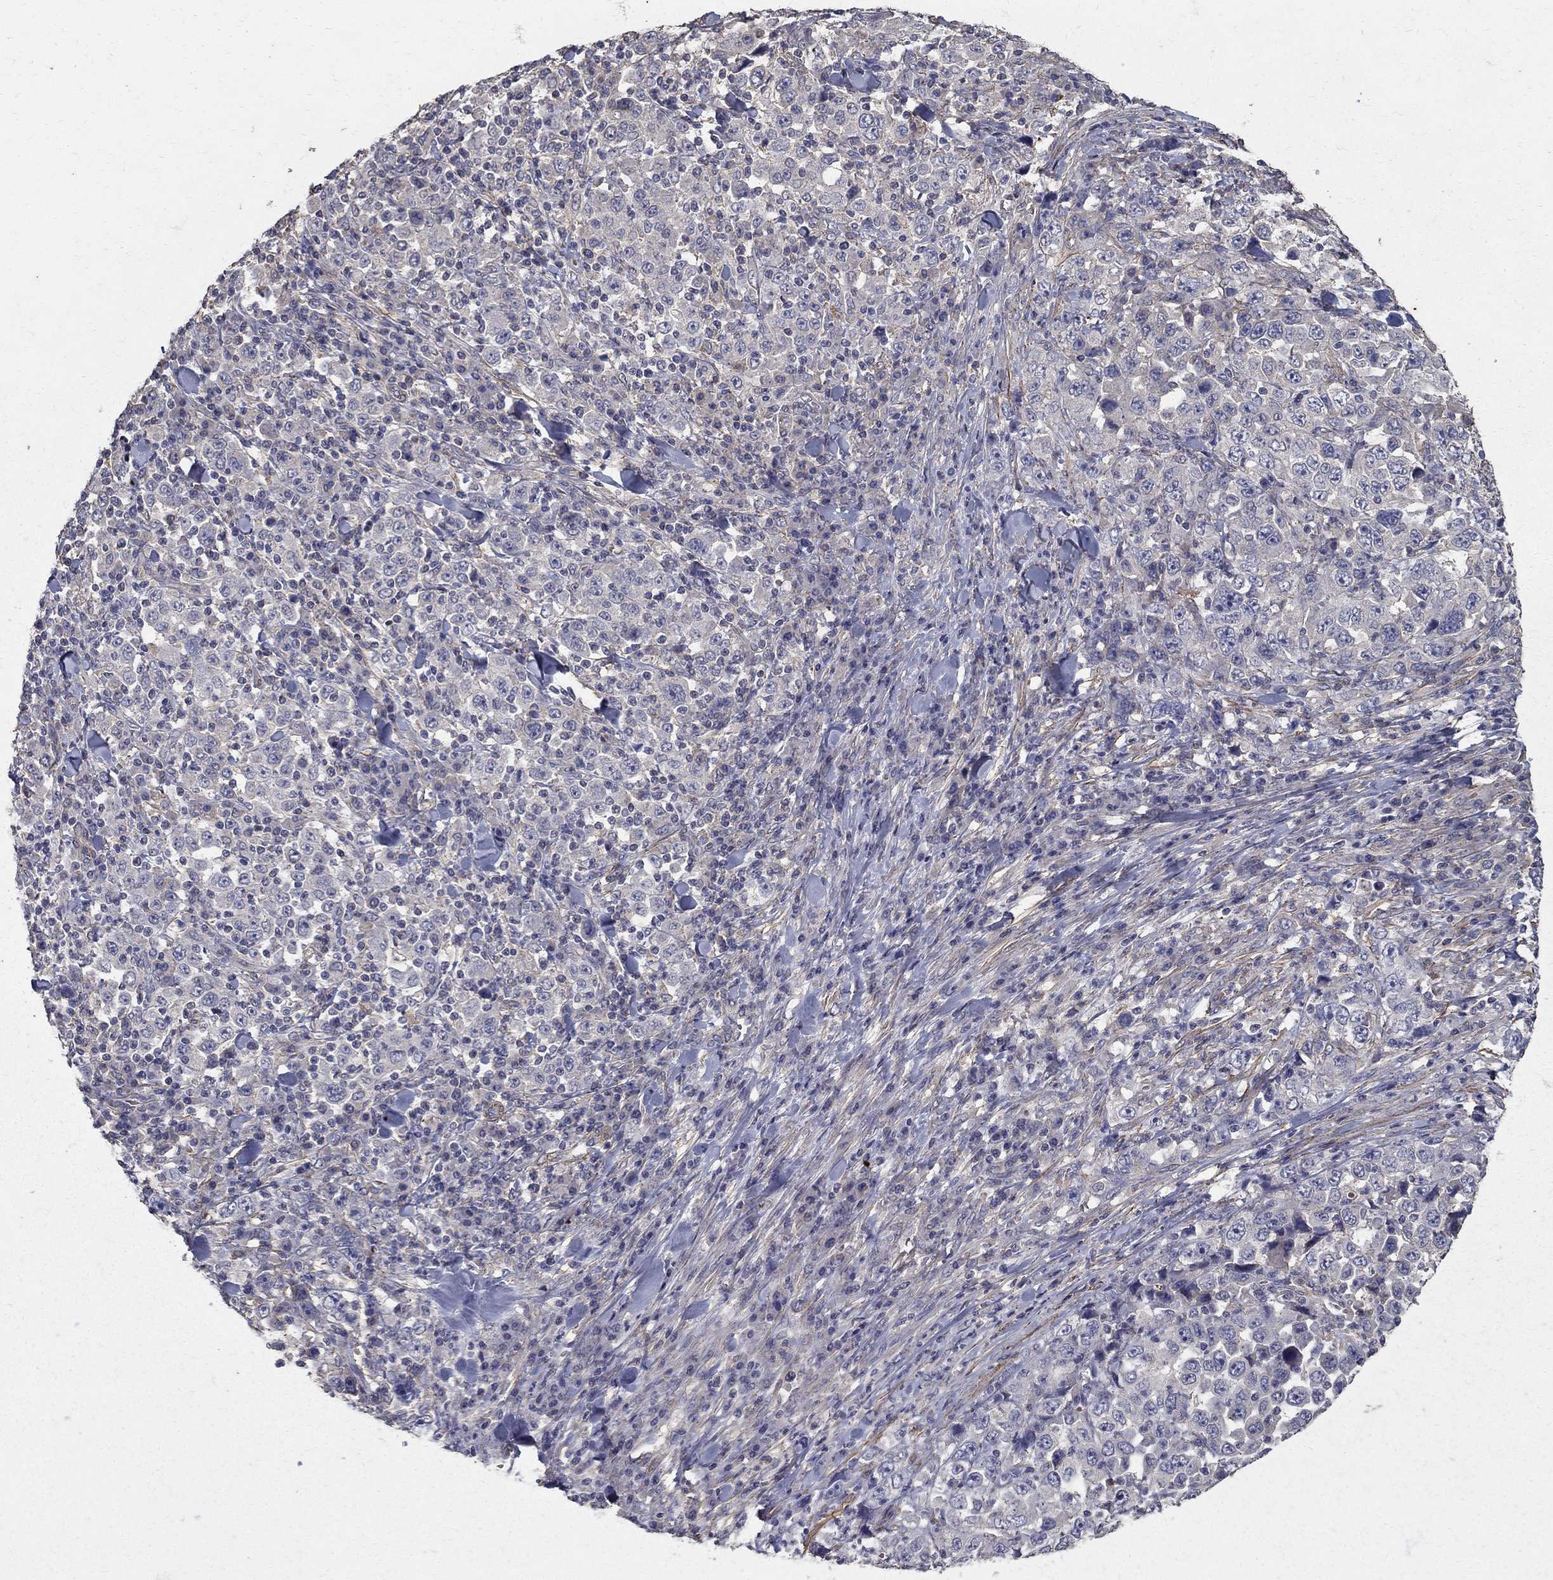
{"staining": {"intensity": "negative", "quantity": "none", "location": "none"}, "tissue": "stomach cancer", "cell_type": "Tumor cells", "image_type": "cancer", "snomed": [{"axis": "morphology", "description": "Normal tissue, NOS"}, {"axis": "morphology", "description": "Adenocarcinoma, NOS"}, {"axis": "topography", "description": "Stomach, upper"}, {"axis": "topography", "description": "Stomach"}], "caption": "DAB immunohistochemical staining of human adenocarcinoma (stomach) shows no significant expression in tumor cells.", "gene": "MPP2", "patient": {"sex": "male", "age": 59}}